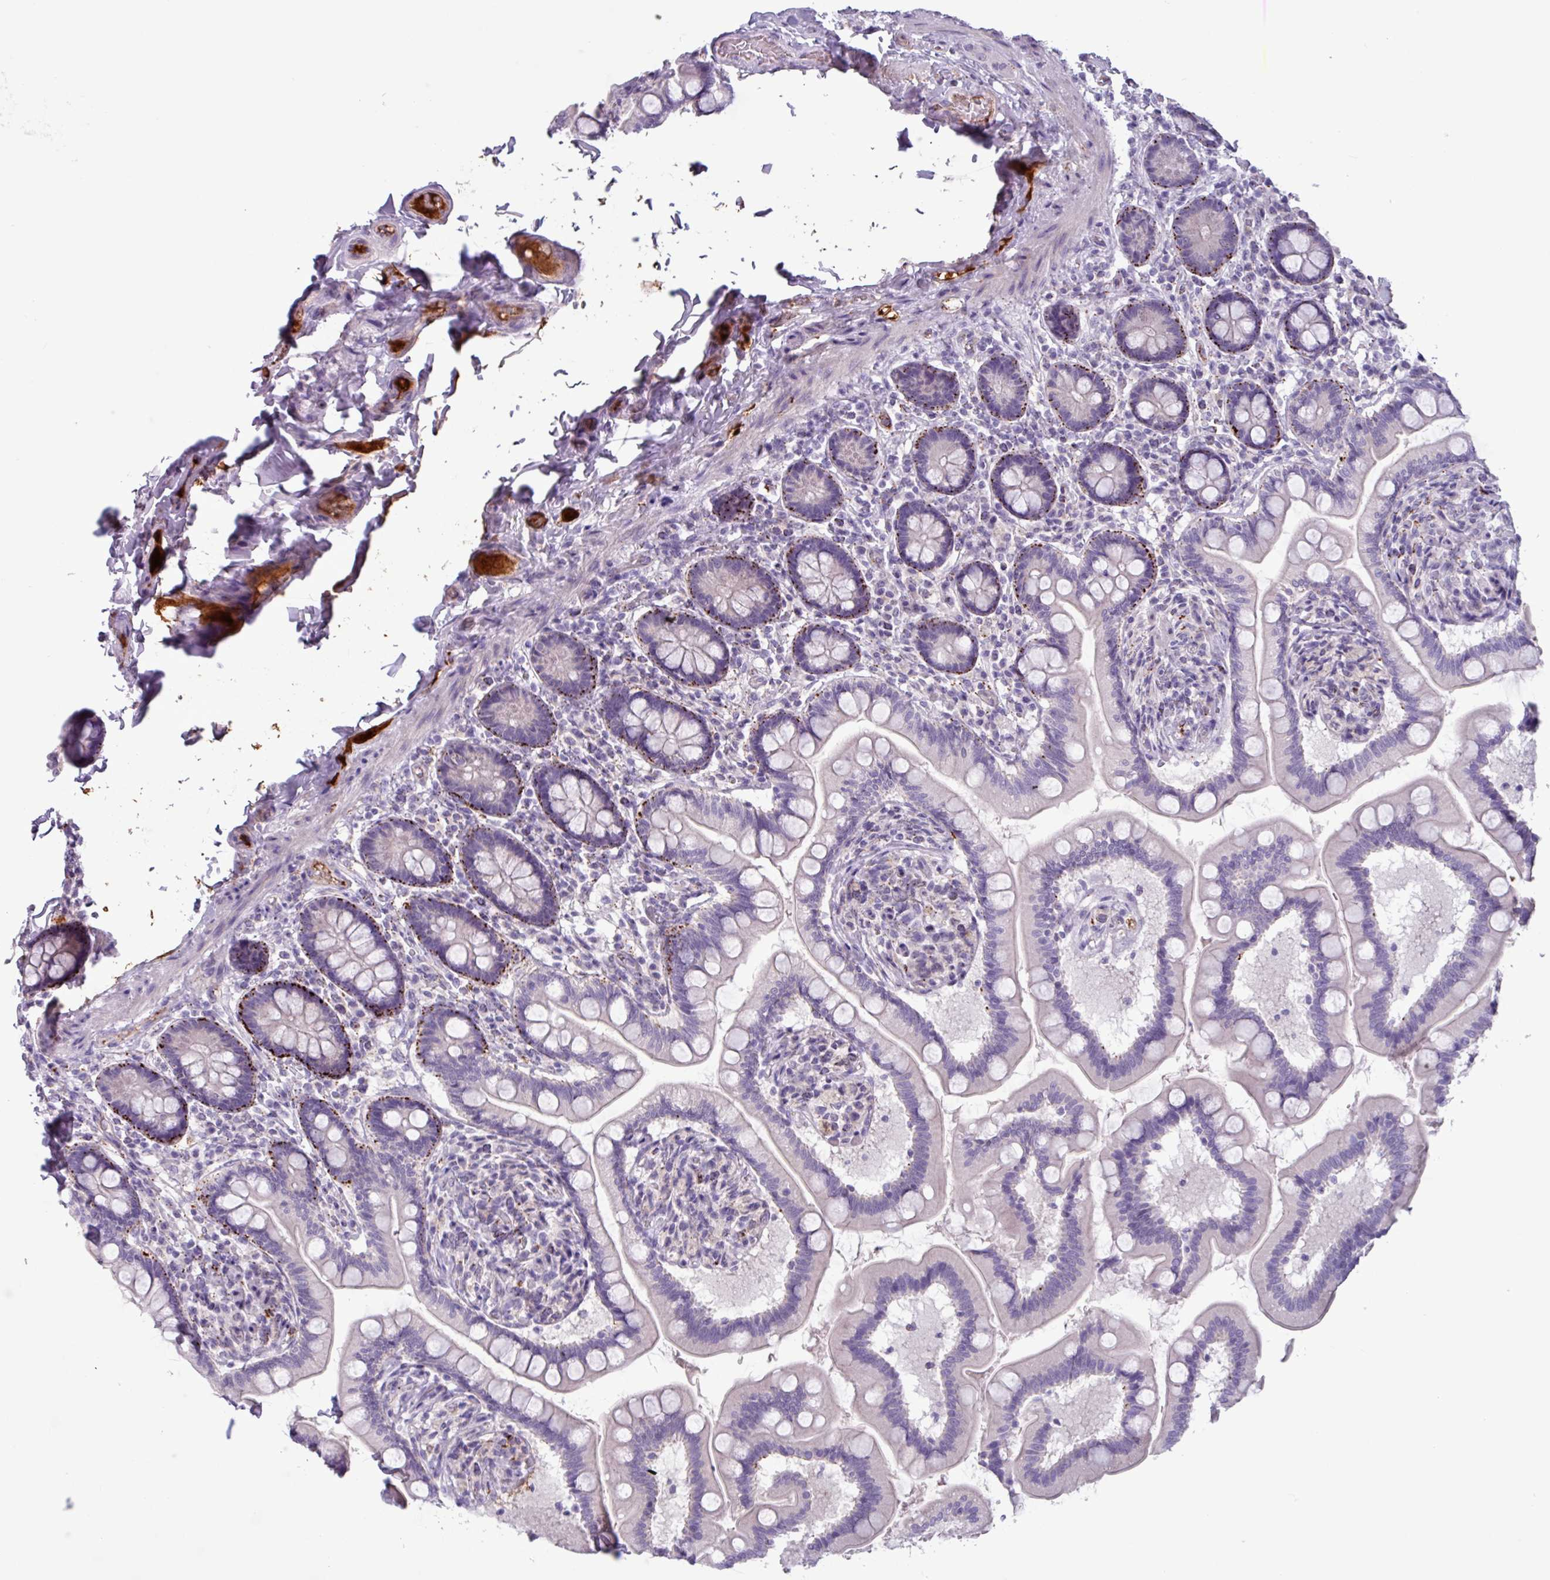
{"staining": {"intensity": "strong", "quantity": "25%-75%", "location": "cytoplasmic/membranous"}, "tissue": "small intestine", "cell_type": "Glandular cells", "image_type": "normal", "snomed": [{"axis": "morphology", "description": "Normal tissue, NOS"}, {"axis": "topography", "description": "Small intestine"}], "caption": "Brown immunohistochemical staining in unremarkable small intestine reveals strong cytoplasmic/membranous positivity in approximately 25%-75% of glandular cells. The staining was performed using DAB (3,3'-diaminobenzidine) to visualize the protein expression in brown, while the nuclei were stained in blue with hematoxylin (Magnification: 20x).", "gene": "PLIN2", "patient": {"sex": "female", "age": 64}}